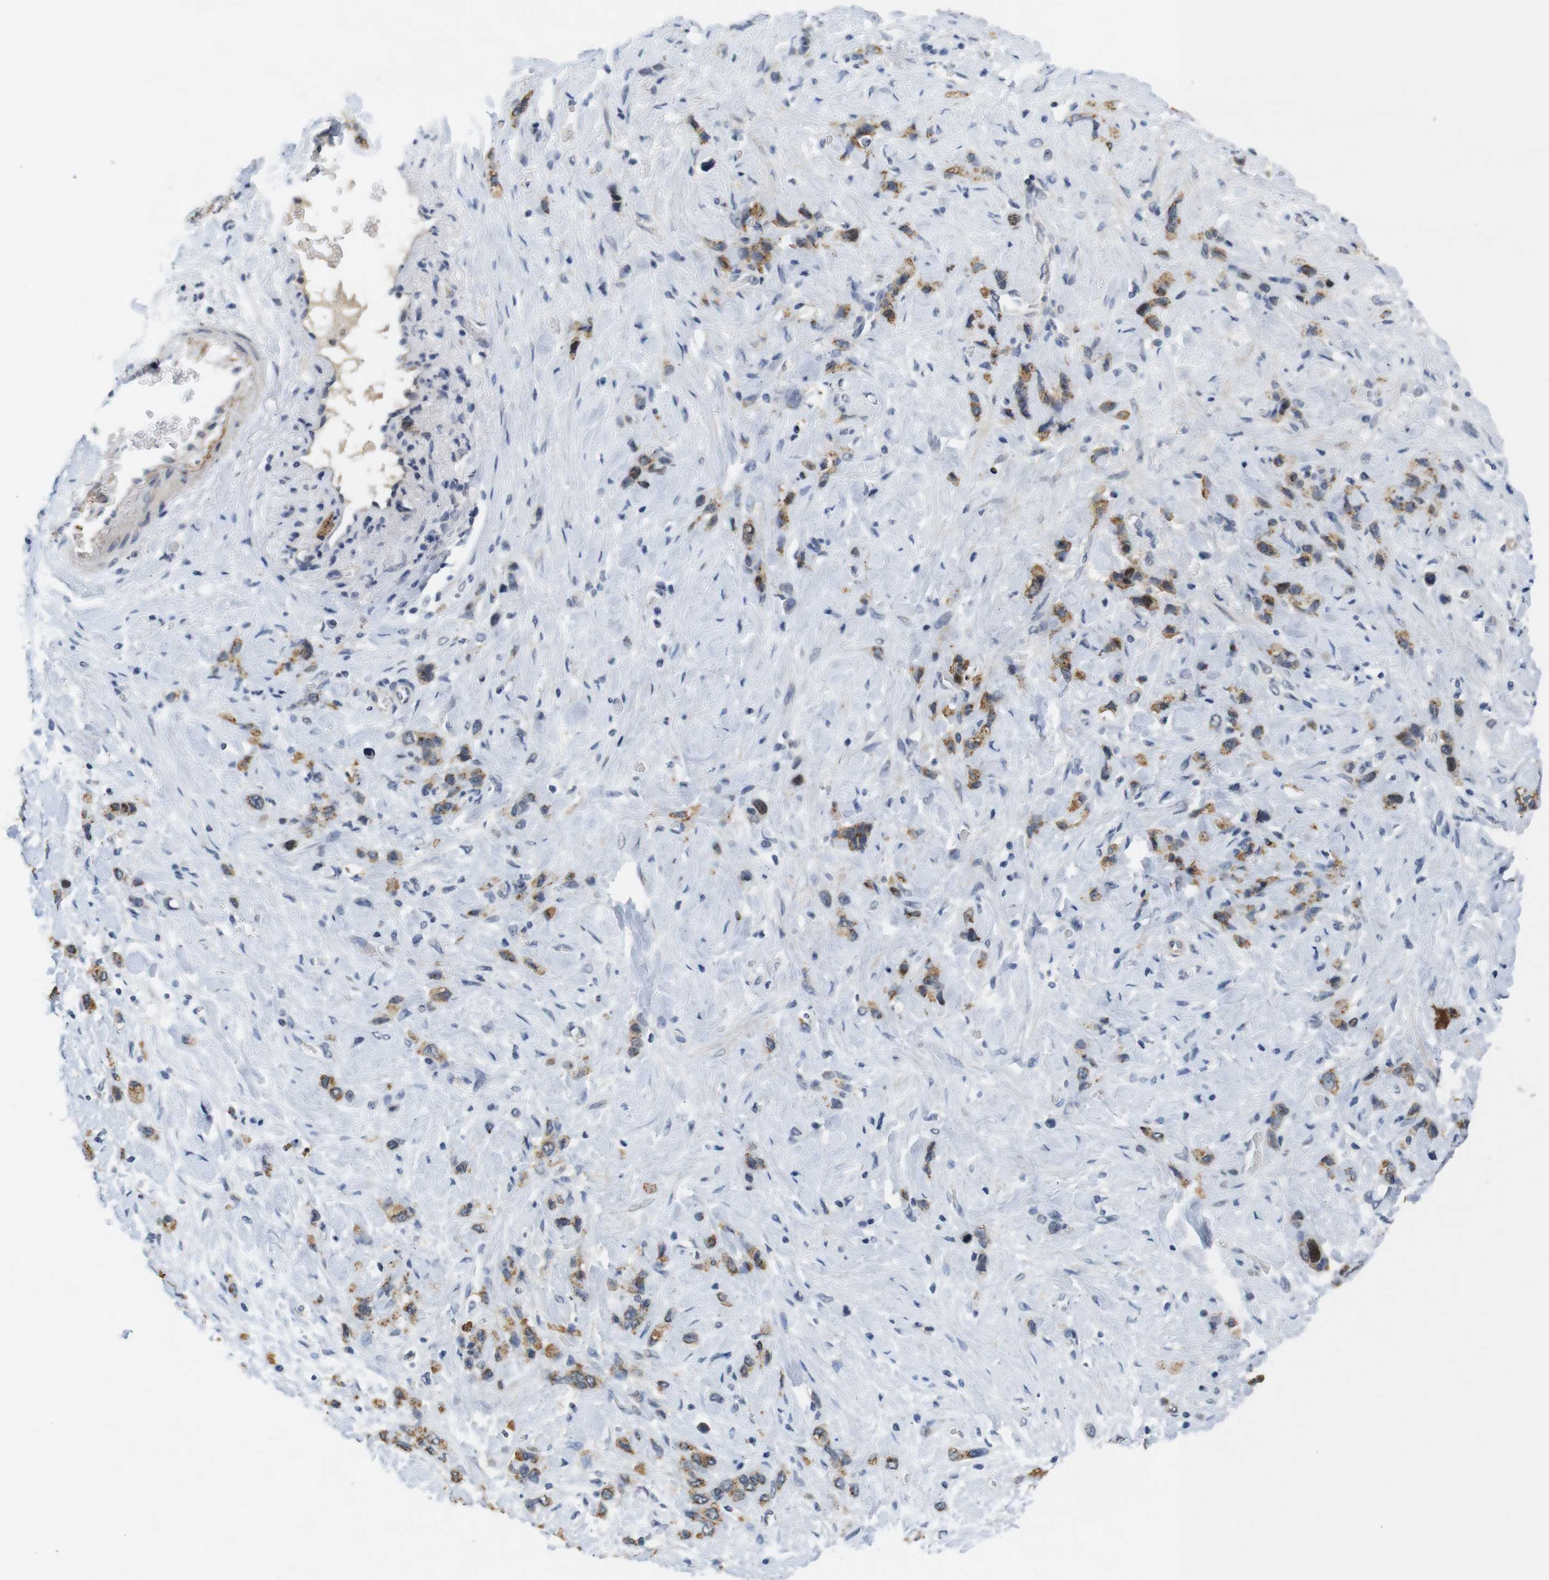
{"staining": {"intensity": "moderate", "quantity": ">75%", "location": "cytoplasmic/membranous"}, "tissue": "stomach cancer", "cell_type": "Tumor cells", "image_type": "cancer", "snomed": [{"axis": "morphology", "description": "Adenocarcinoma, NOS"}, {"axis": "morphology", "description": "Adenocarcinoma, High grade"}, {"axis": "topography", "description": "Stomach, upper"}, {"axis": "topography", "description": "Stomach, lower"}], "caption": "A high-resolution image shows IHC staining of stomach adenocarcinoma (high-grade), which reveals moderate cytoplasmic/membranous expression in approximately >75% of tumor cells. (DAB IHC with brightfield microscopy, high magnification).", "gene": "SKP2", "patient": {"sex": "female", "age": 65}}